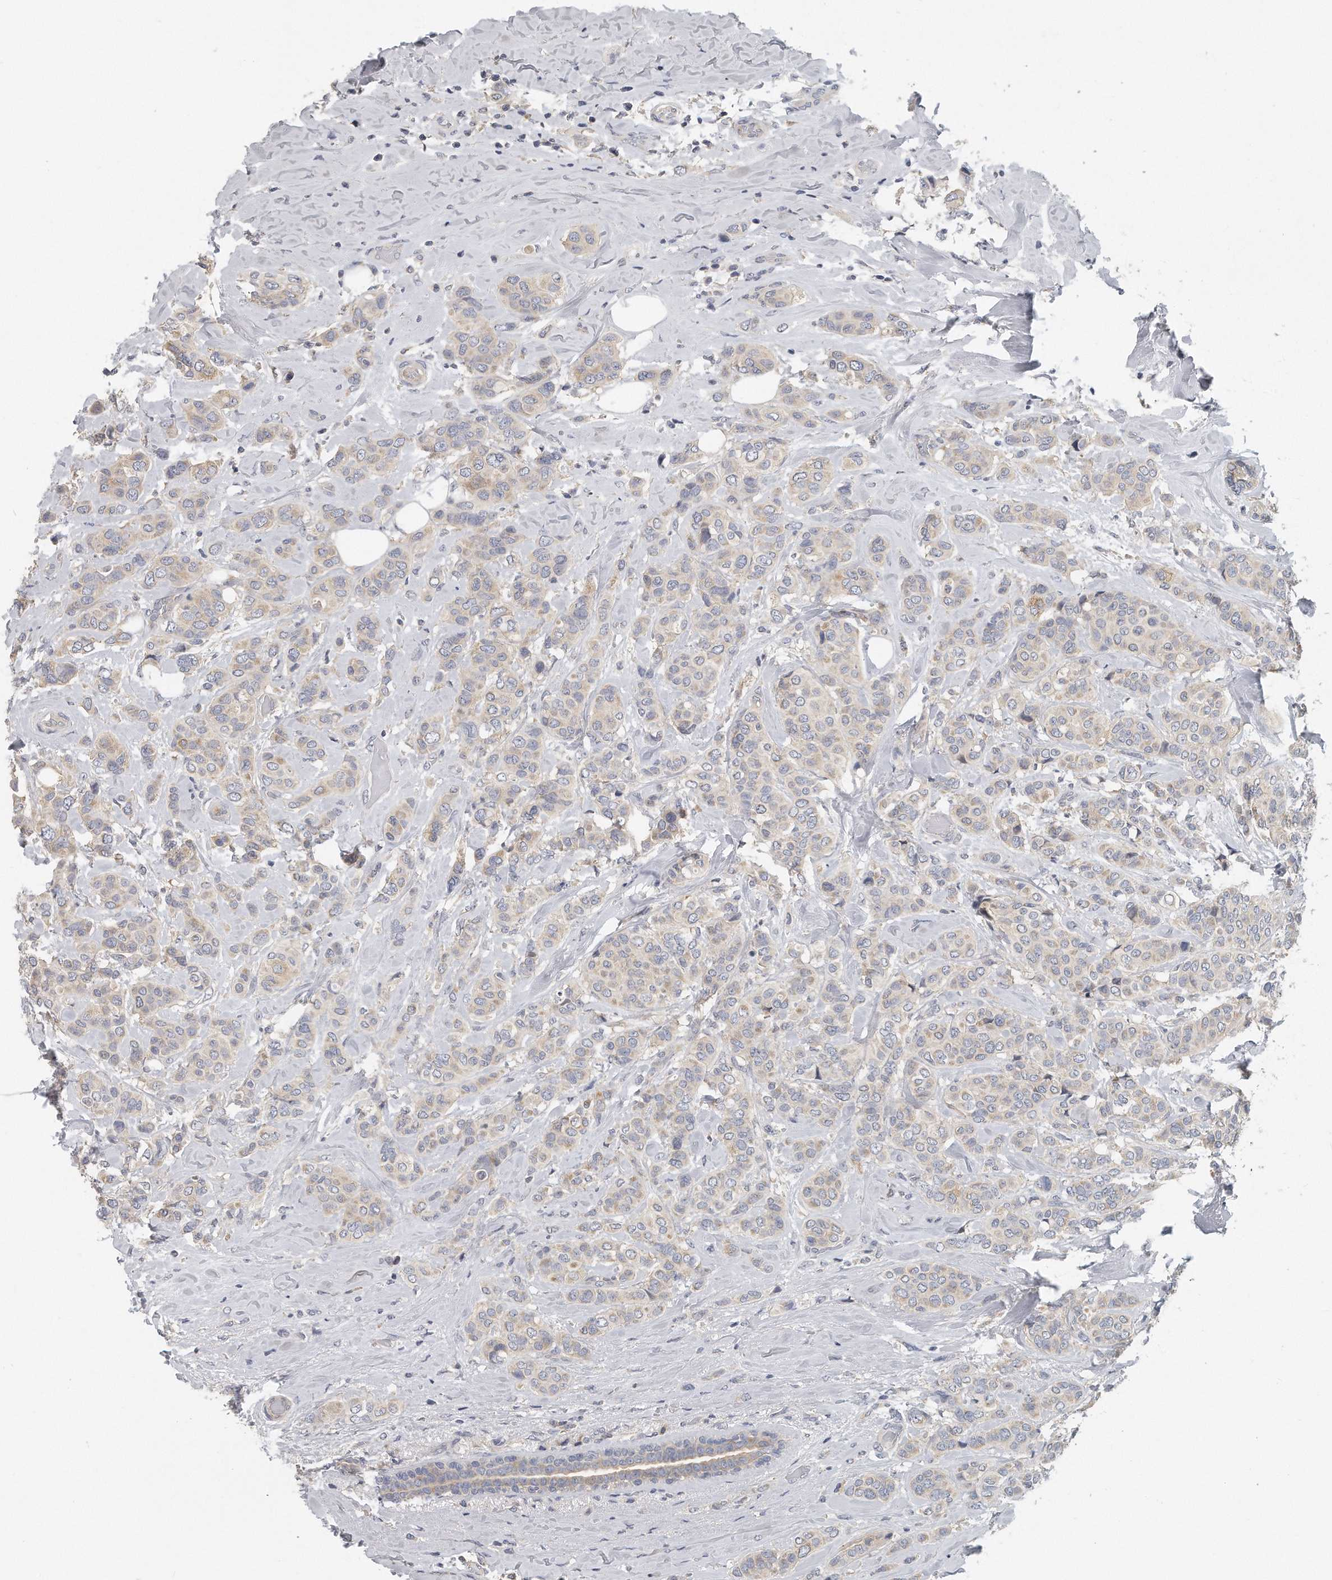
{"staining": {"intensity": "weak", "quantity": "<25%", "location": "cytoplasmic/membranous"}, "tissue": "breast cancer", "cell_type": "Tumor cells", "image_type": "cancer", "snomed": [{"axis": "morphology", "description": "Lobular carcinoma"}, {"axis": "topography", "description": "Breast"}], "caption": "Human breast cancer stained for a protein using immunohistochemistry (IHC) exhibits no positivity in tumor cells.", "gene": "EIF3I", "patient": {"sex": "female", "age": 51}}